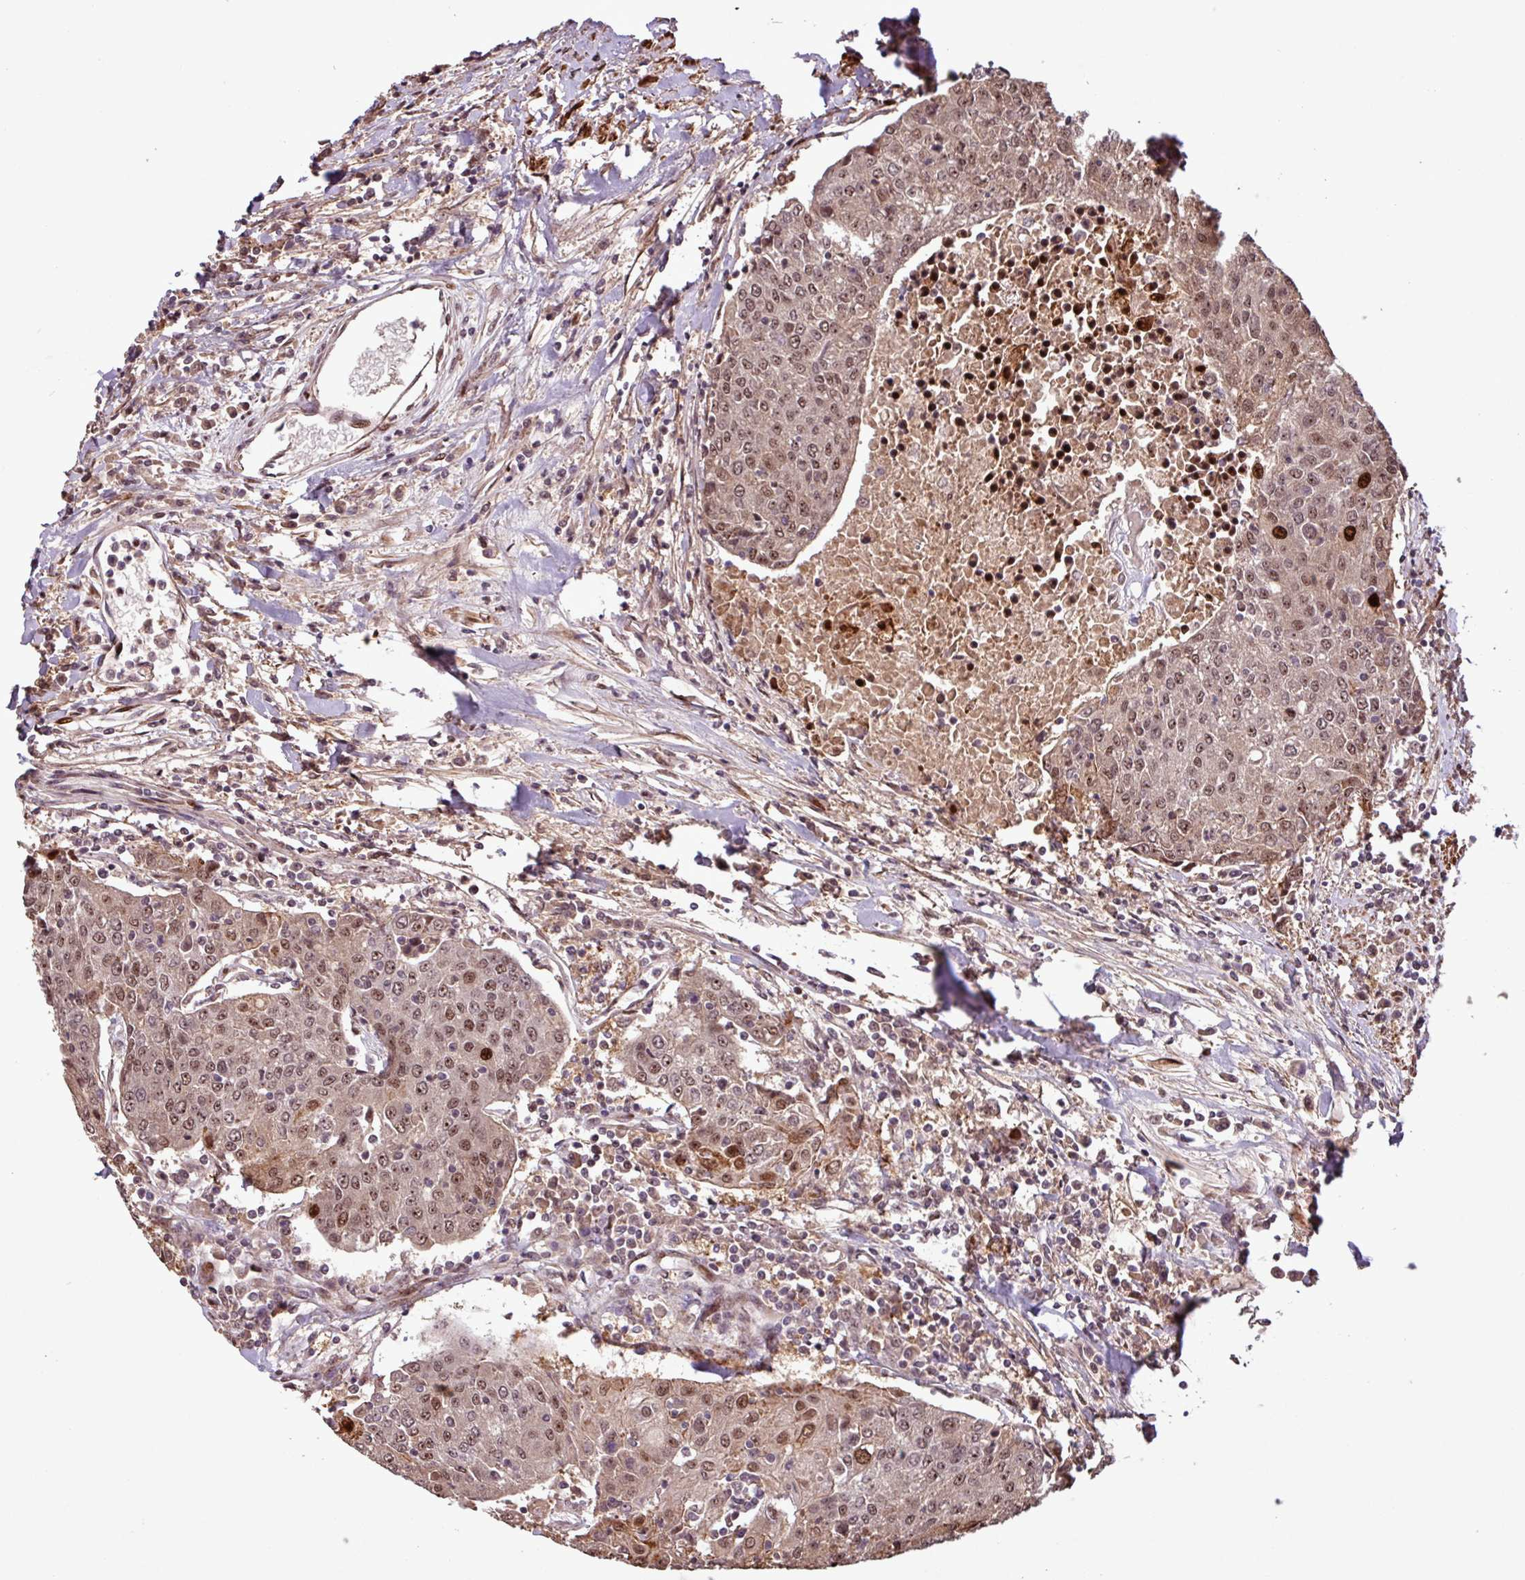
{"staining": {"intensity": "moderate", "quantity": ">75%", "location": "nuclear"}, "tissue": "urothelial cancer", "cell_type": "Tumor cells", "image_type": "cancer", "snomed": [{"axis": "morphology", "description": "Urothelial carcinoma, High grade"}, {"axis": "topography", "description": "Urinary bladder"}], "caption": "Tumor cells demonstrate medium levels of moderate nuclear positivity in about >75% of cells in urothelial cancer. (DAB IHC with brightfield microscopy, high magnification).", "gene": "SLC22A24", "patient": {"sex": "female", "age": 85}}